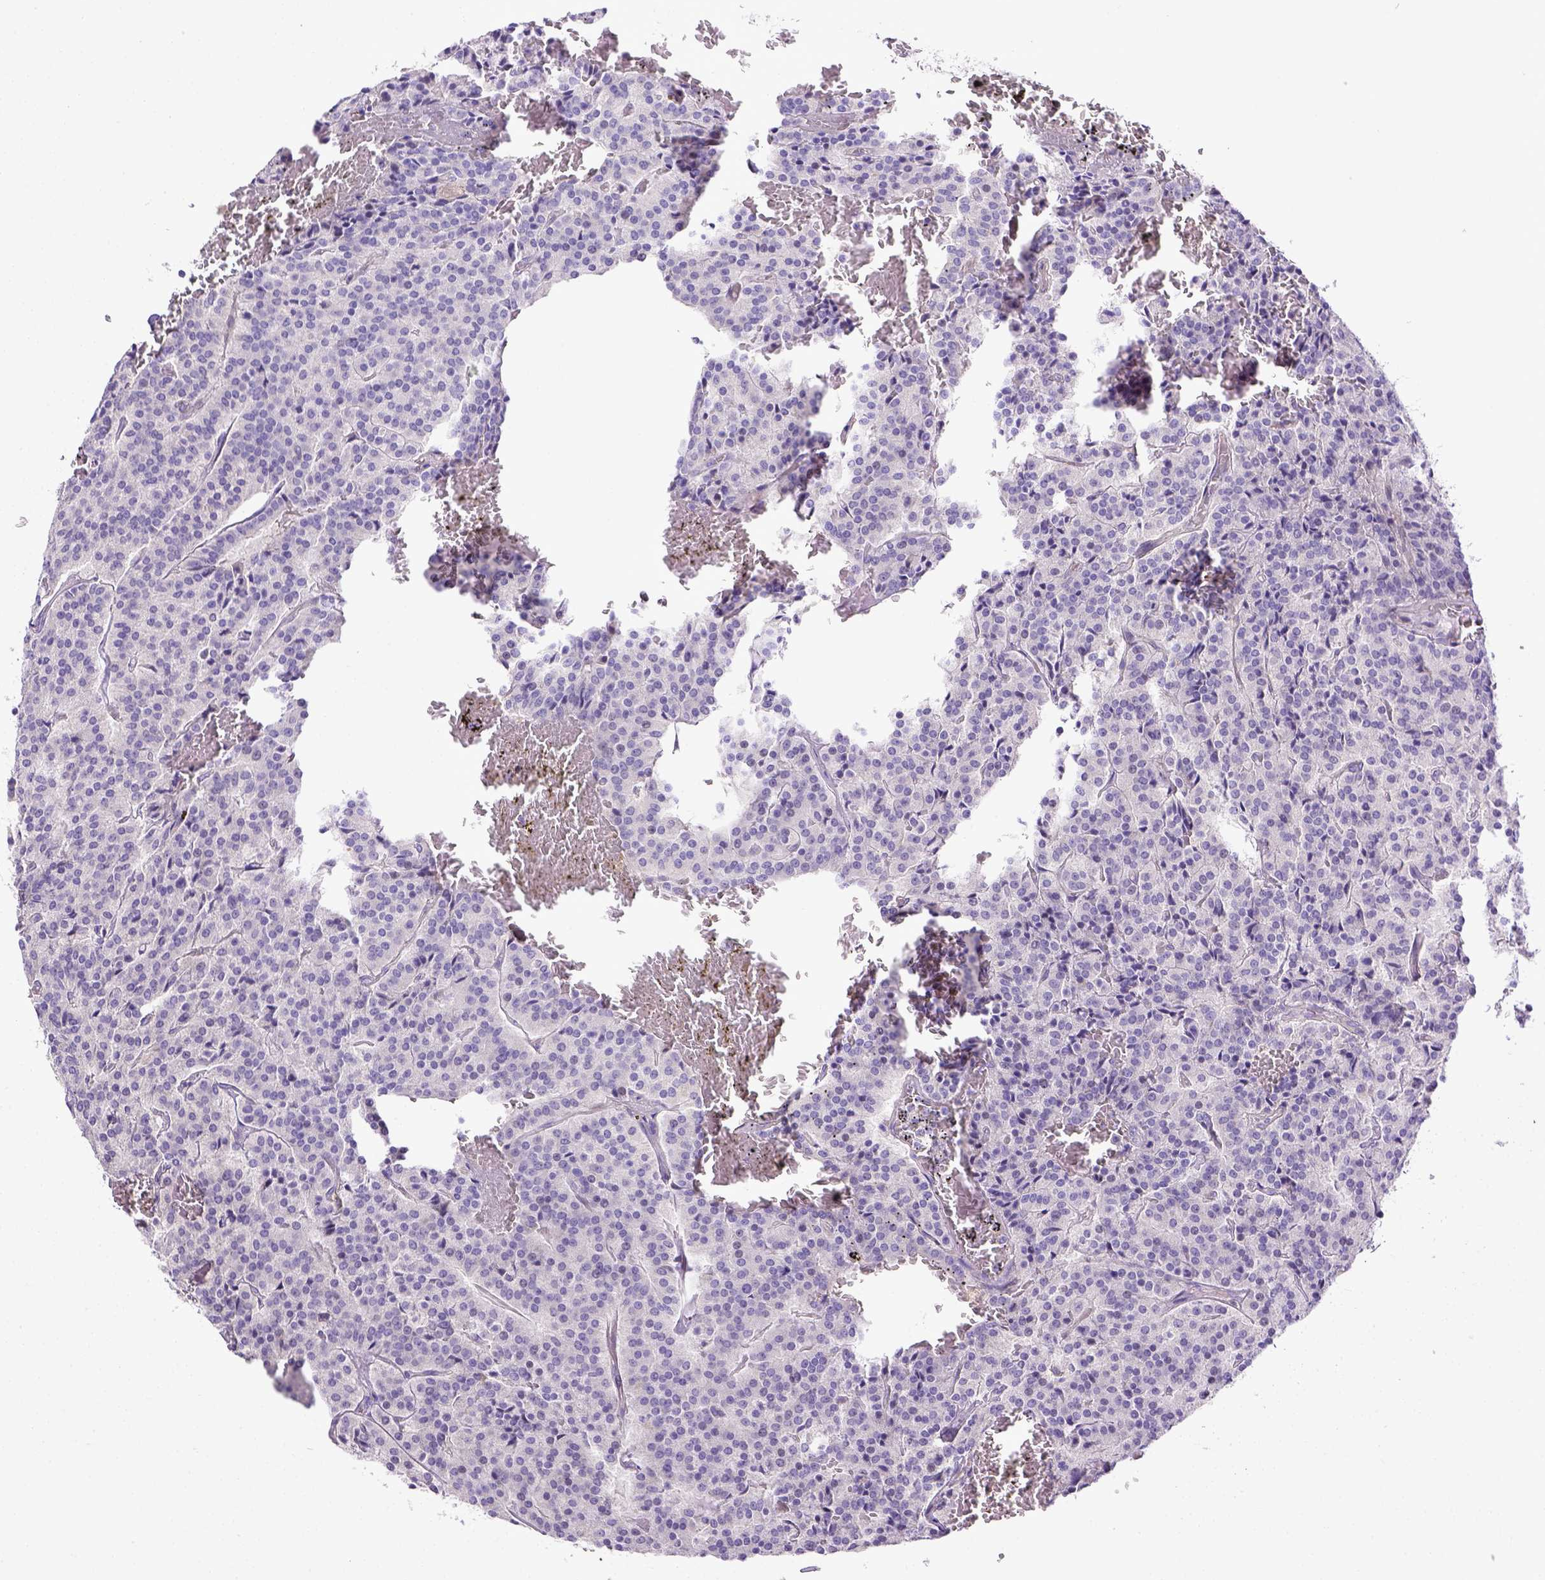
{"staining": {"intensity": "negative", "quantity": "none", "location": "none"}, "tissue": "carcinoid", "cell_type": "Tumor cells", "image_type": "cancer", "snomed": [{"axis": "morphology", "description": "Carcinoid, malignant, NOS"}, {"axis": "topography", "description": "Lung"}], "caption": "Human carcinoid stained for a protein using immunohistochemistry displays no staining in tumor cells.", "gene": "CD40", "patient": {"sex": "male", "age": 70}}